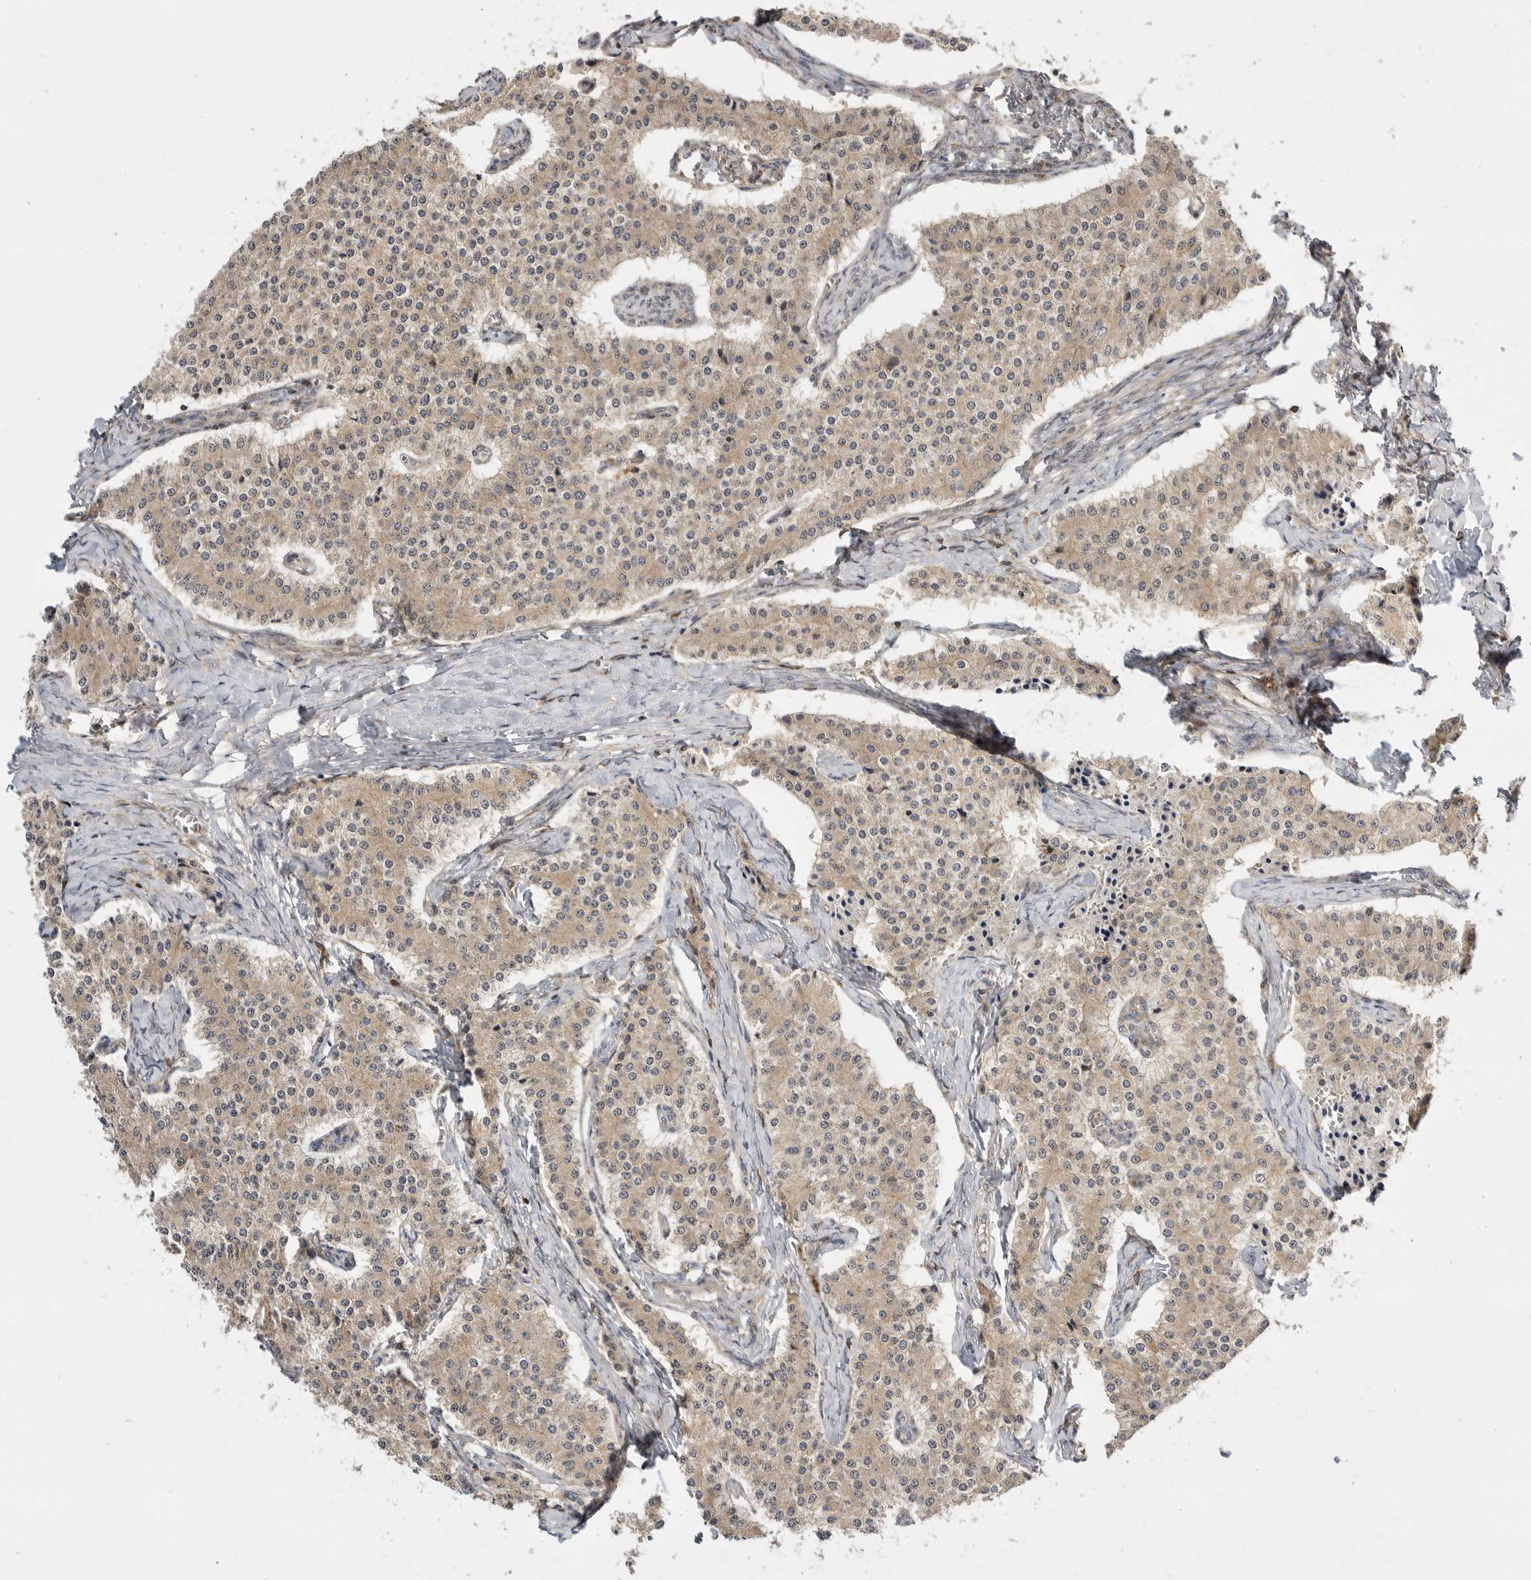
{"staining": {"intensity": "weak", "quantity": ">75%", "location": "cytoplasmic/membranous"}, "tissue": "carcinoid", "cell_type": "Tumor cells", "image_type": "cancer", "snomed": [{"axis": "morphology", "description": "Carcinoid, malignant, NOS"}, {"axis": "topography", "description": "Colon"}], "caption": "IHC photomicrograph of human carcinoid stained for a protein (brown), which demonstrates low levels of weak cytoplasmic/membranous expression in approximately >75% of tumor cells.", "gene": "CSNK1G3", "patient": {"sex": "female", "age": 52}}